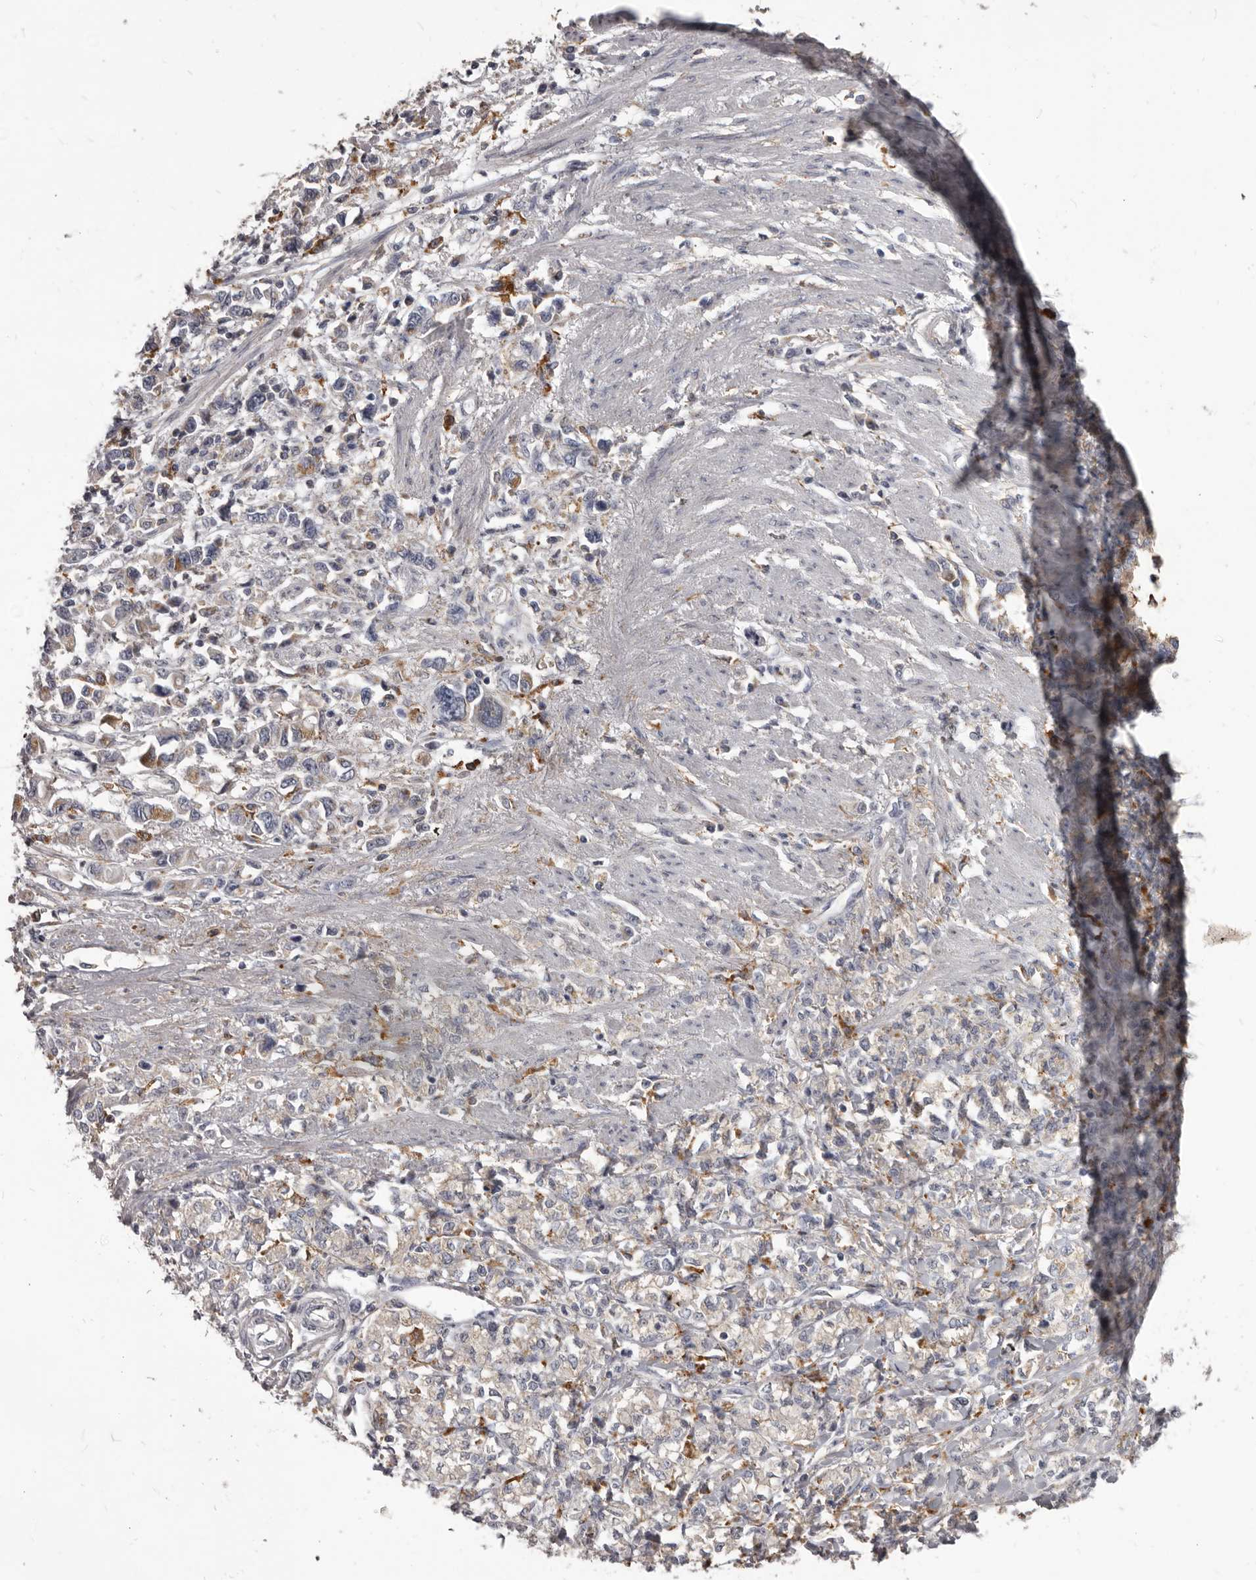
{"staining": {"intensity": "weak", "quantity": "<25%", "location": "cytoplasmic/membranous"}, "tissue": "stomach cancer", "cell_type": "Tumor cells", "image_type": "cancer", "snomed": [{"axis": "morphology", "description": "Adenocarcinoma, NOS"}, {"axis": "topography", "description": "Stomach"}], "caption": "The micrograph demonstrates no significant positivity in tumor cells of adenocarcinoma (stomach). Nuclei are stained in blue.", "gene": "PI4K2A", "patient": {"sex": "female", "age": 76}}